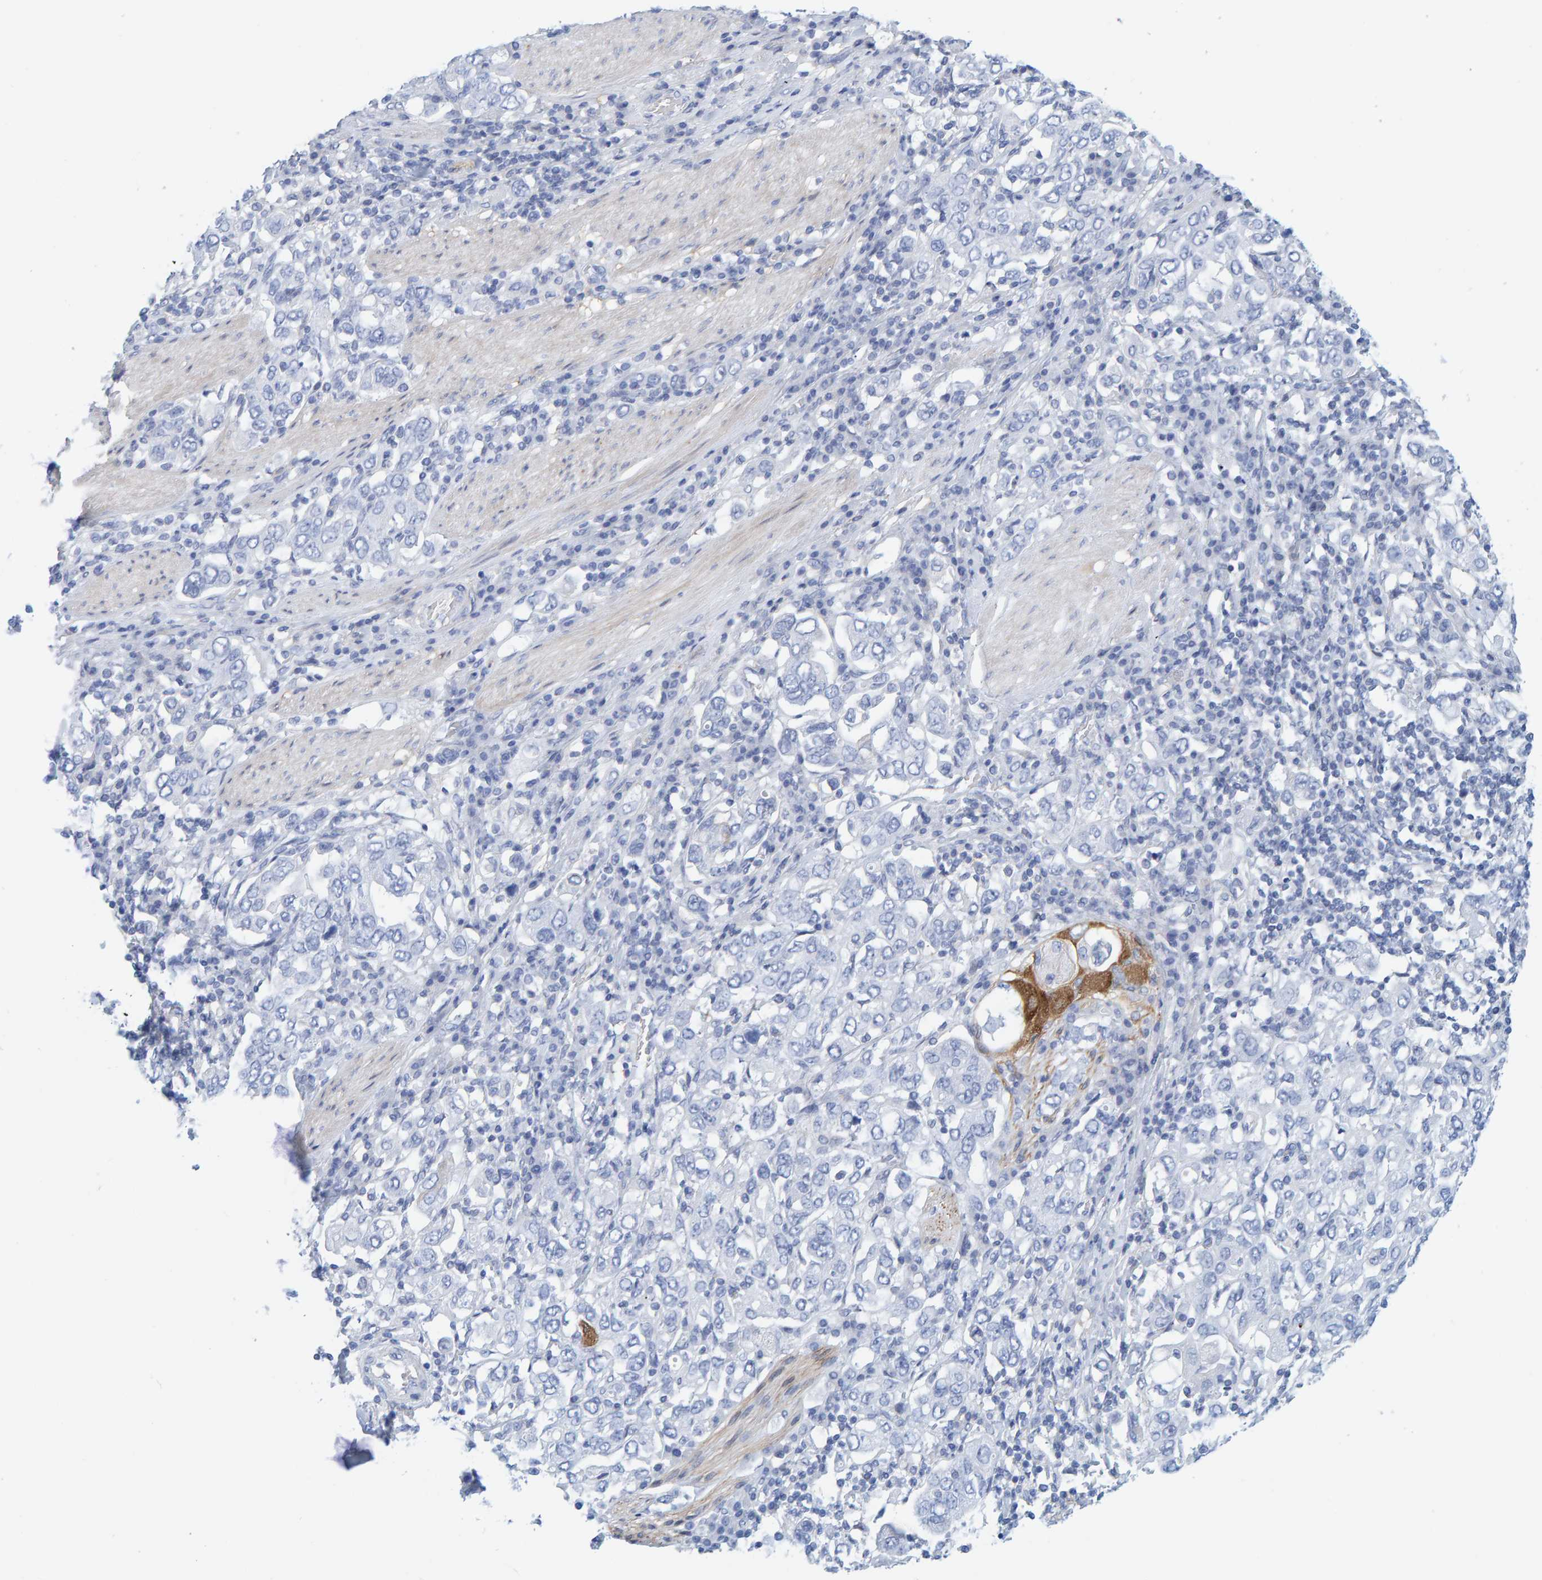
{"staining": {"intensity": "negative", "quantity": "none", "location": "none"}, "tissue": "stomach cancer", "cell_type": "Tumor cells", "image_type": "cancer", "snomed": [{"axis": "morphology", "description": "Adenocarcinoma, NOS"}, {"axis": "topography", "description": "Stomach, upper"}], "caption": "There is no significant staining in tumor cells of stomach adenocarcinoma.", "gene": "KLHL11", "patient": {"sex": "male", "age": 62}}